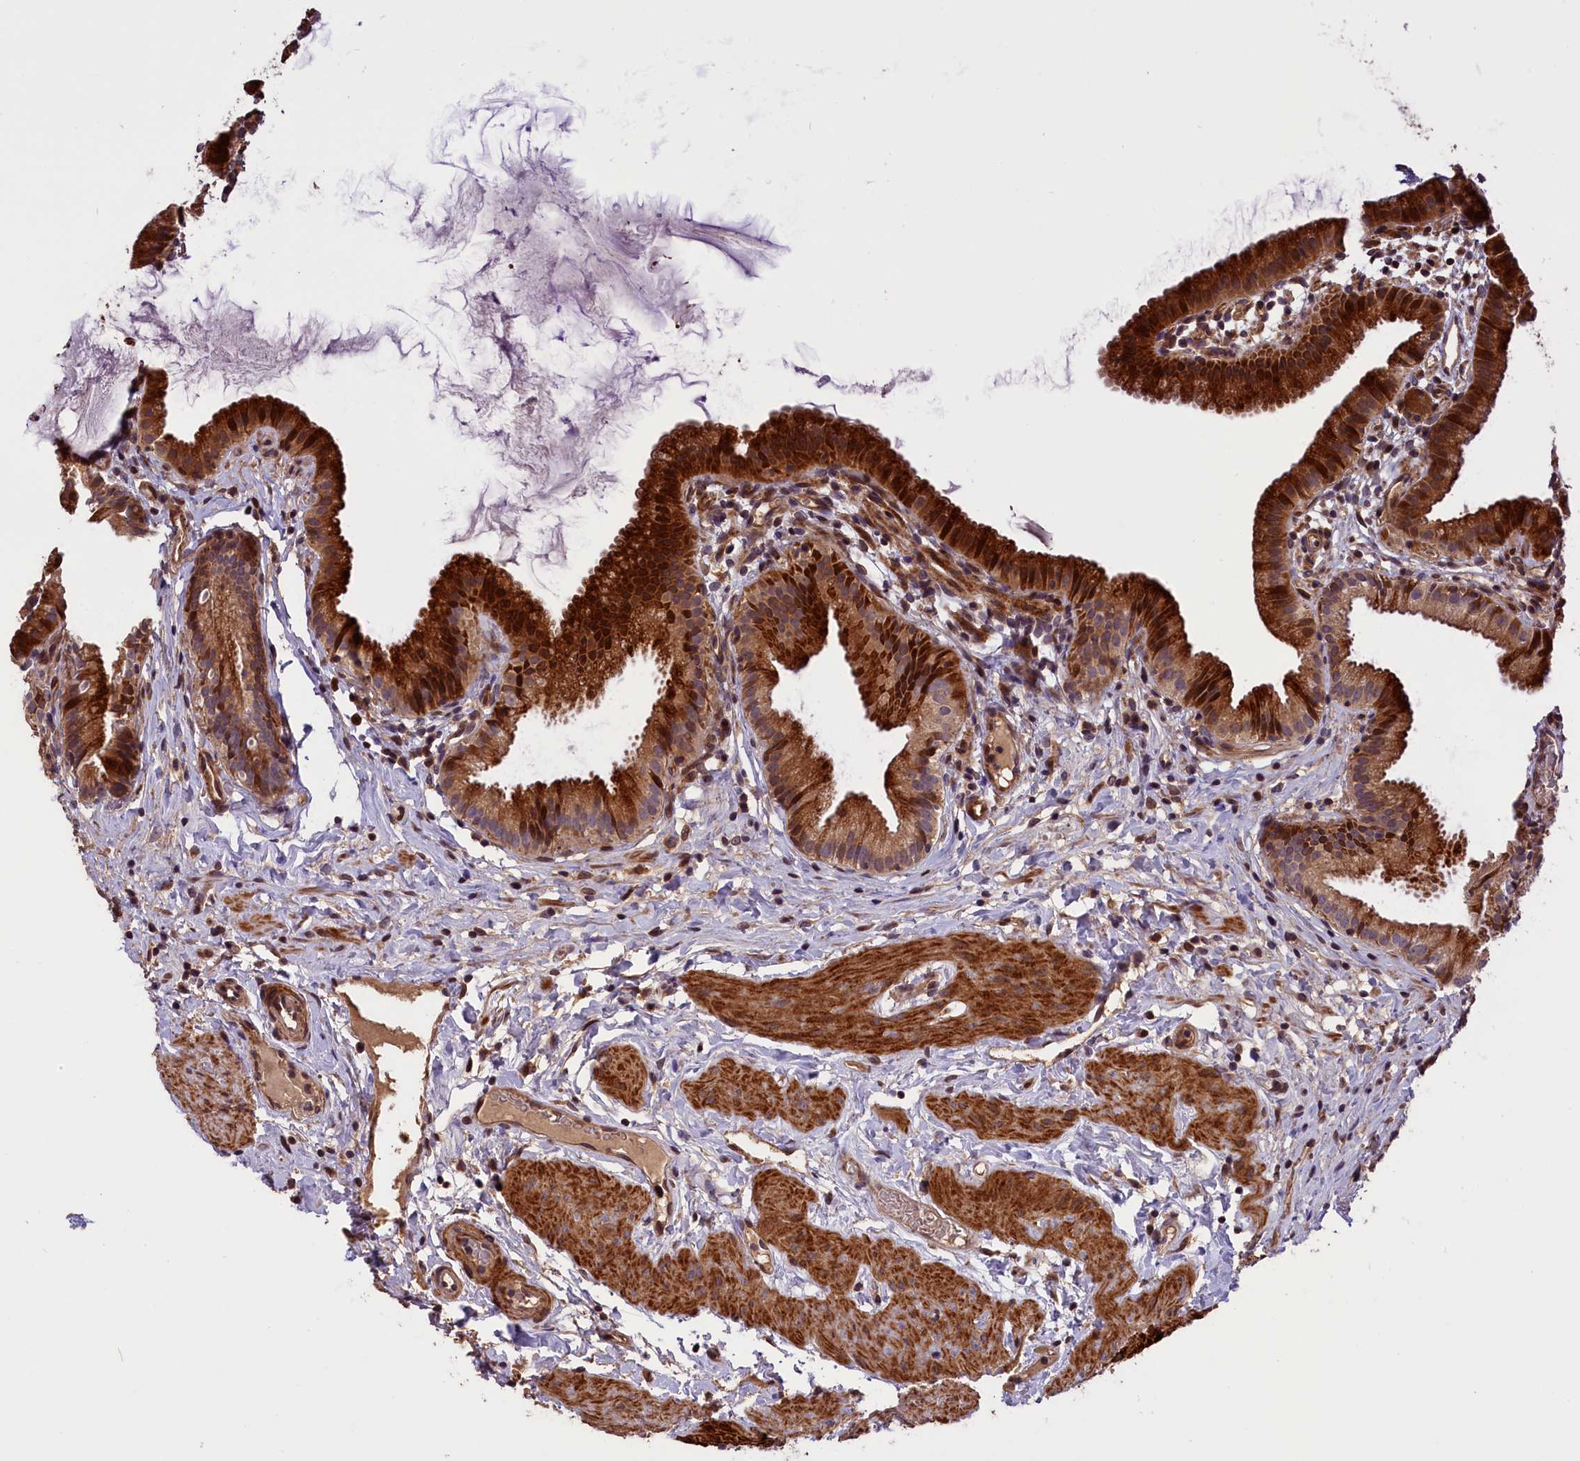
{"staining": {"intensity": "strong", "quantity": ">75%", "location": "cytoplasmic/membranous"}, "tissue": "gallbladder", "cell_type": "Glandular cells", "image_type": "normal", "snomed": [{"axis": "morphology", "description": "Normal tissue, NOS"}, {"axis": "topography", "description": "Gallbladder"}], "caption": "Immunohistochemical staining of normal human gallbladder reveals high levels of strong cytoplasmic/membranous staining in about >75% of glandular cells. (DAB IHC, brown staining for protein, blue staining for nuclei).", "gene": "DNAJB9", "patient": {"sex": "female", "age": 46}}